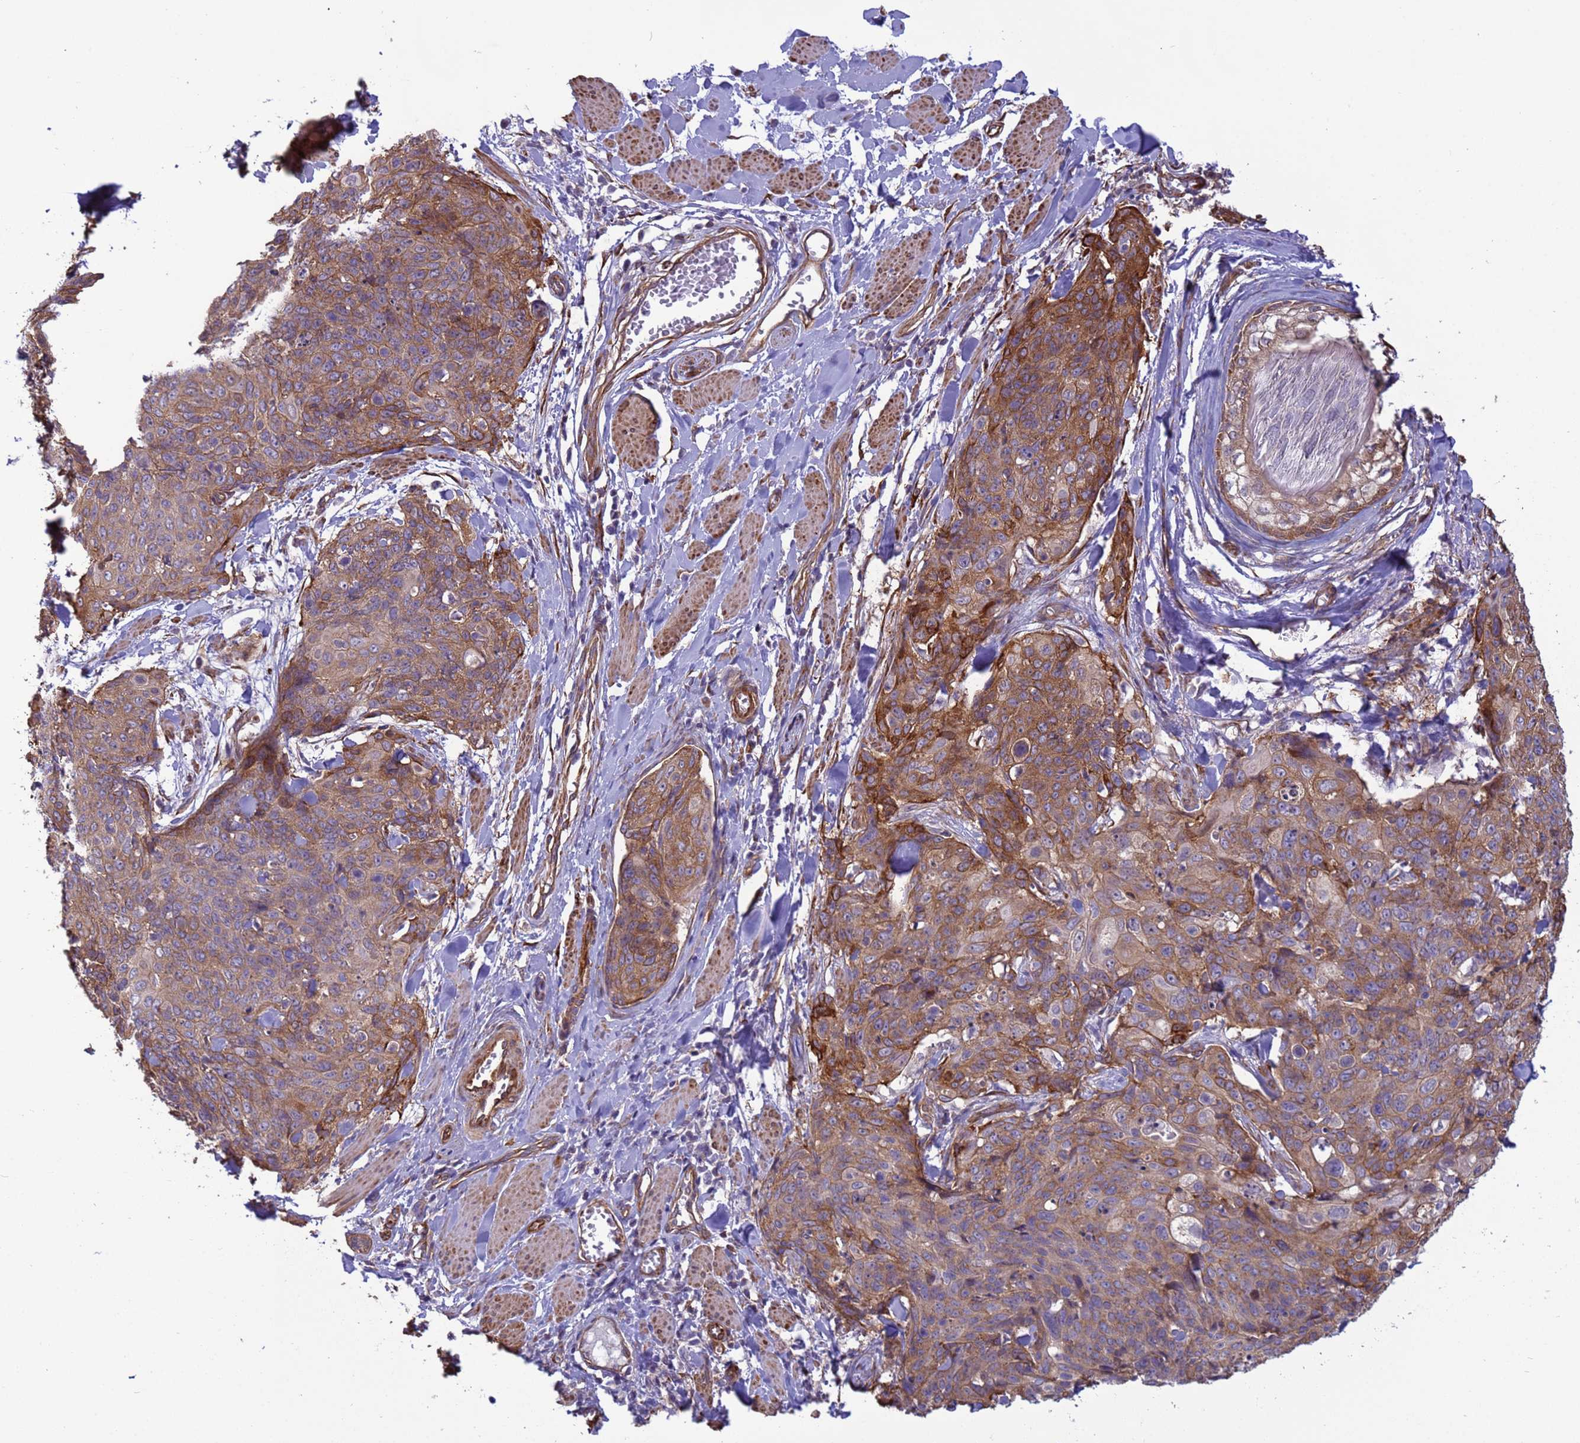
{"staining": {"intensity": "moderate", "quantity": ">75%", "location": "cytoplasmic/membranous"}, "tissue": "skin cancer", "cell_type": "Tumor cells", "image_type": "cancer", "snomed": [{"axis": "morphology", "description": "Squamous cell carcinoma, NOS"}, {"axis": "topography", "description": "Skin"}, {"axis": "topography", "description": "Vulva"}], "caption": "Immunohistochemistry histopathology image of human squamous cell carcinoma (skin) stained for a protein (brown), which displays medium levels of moderate cytoplasmic/membranous staining in approximately >75% of tumor cells.", "gene": "ITGB4", "patient": {"sex": "female", "age": 85}}